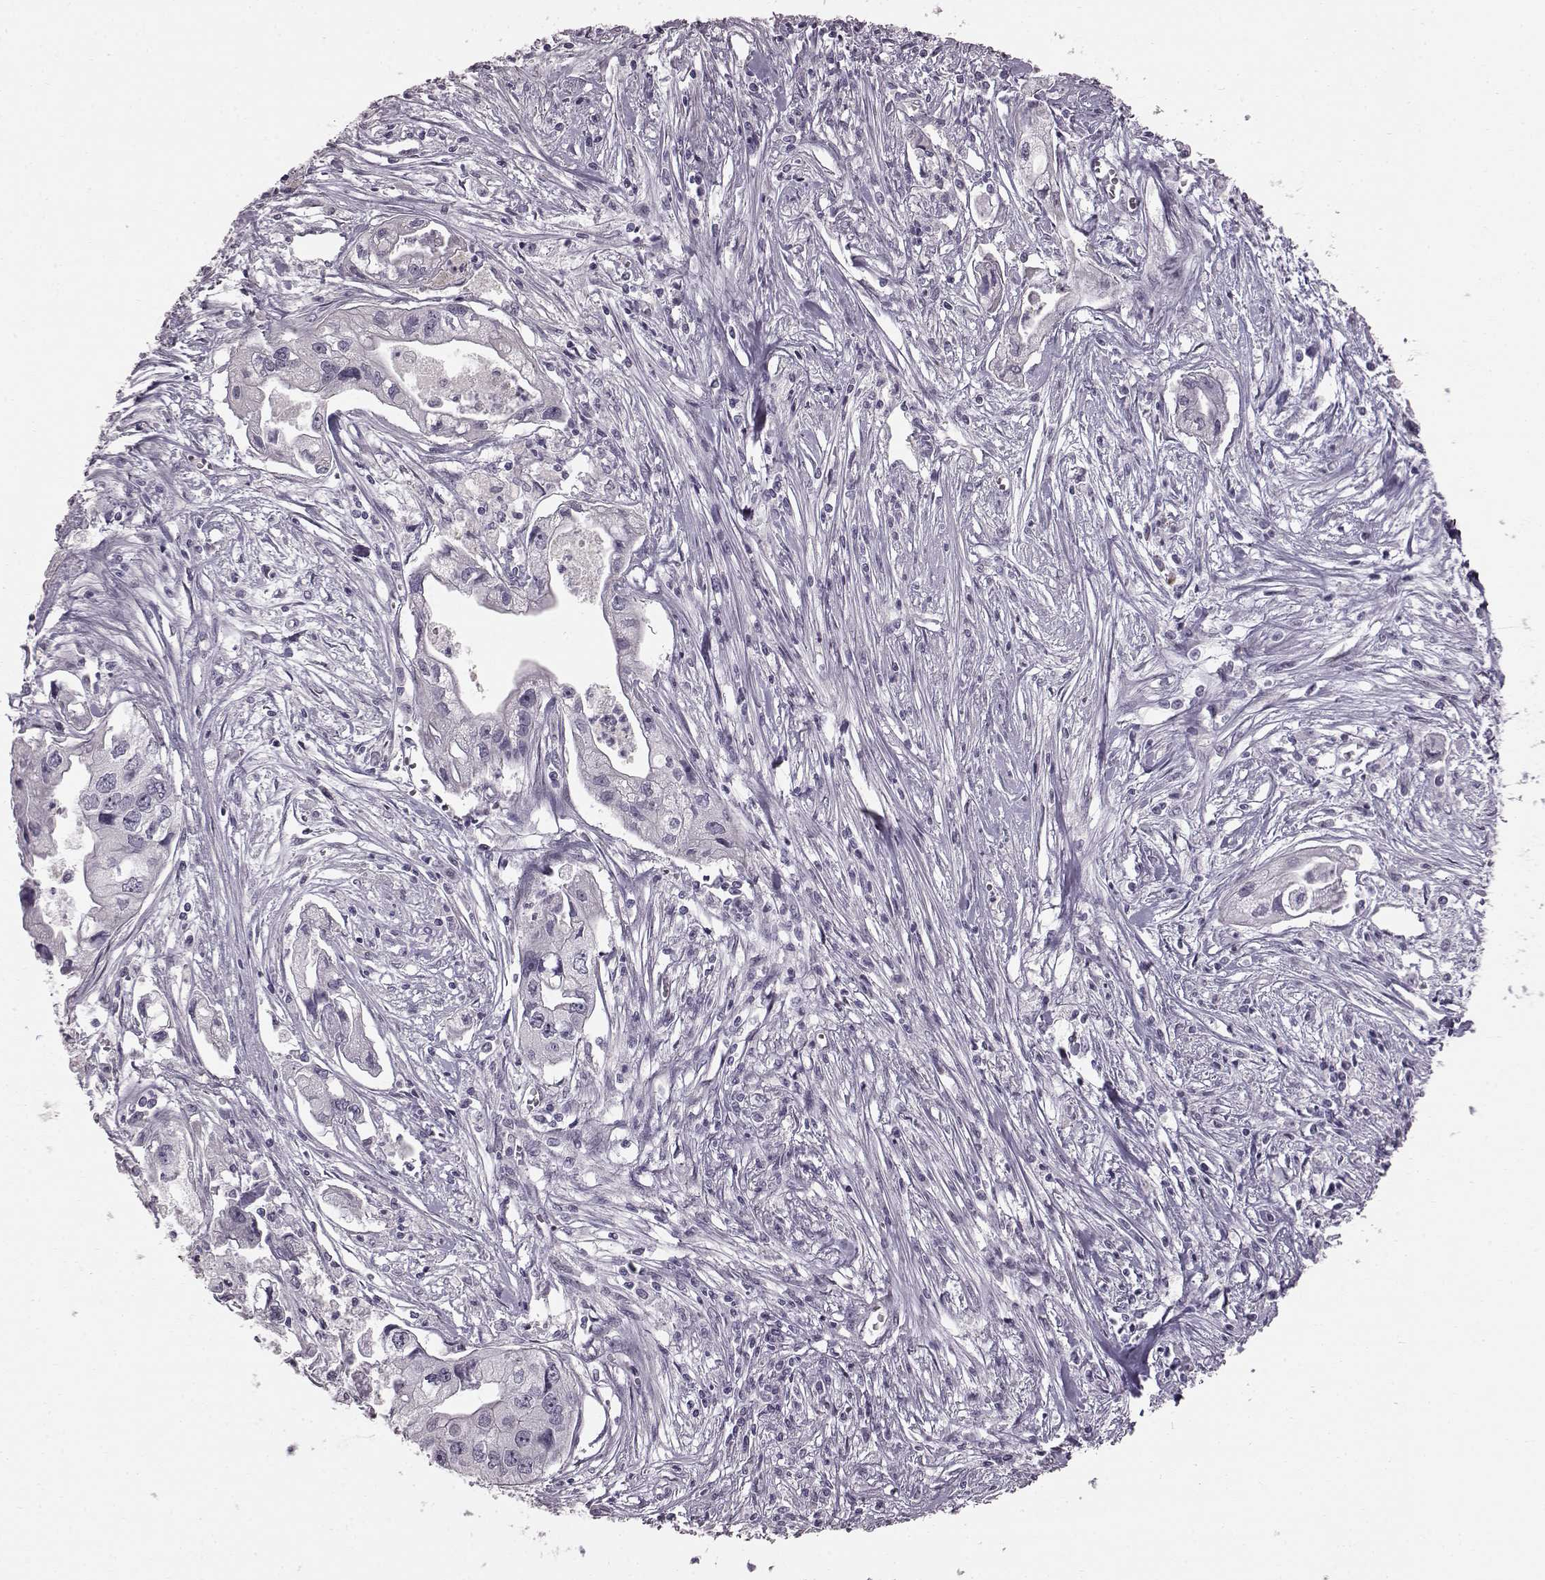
{"staining": {"intensity": "negative", "quantity": "none", "location": "none"}, "tissue": "pancreatic cancer", "cell_type": "Tumor cells", "image_type": "cancer", "snomed": [{"axis": "morphology", "description": "Adenocarcinoma, NOS"}, {"axis": "topography", "description": "Pancreas"}], "caption": "Protein analysis of adenocarcinoma (pancreatic) demonstrates no significant positivity in tumor cells.", "gene": "TCHHL1", "patient": {"sex": "male", "age": 70}}